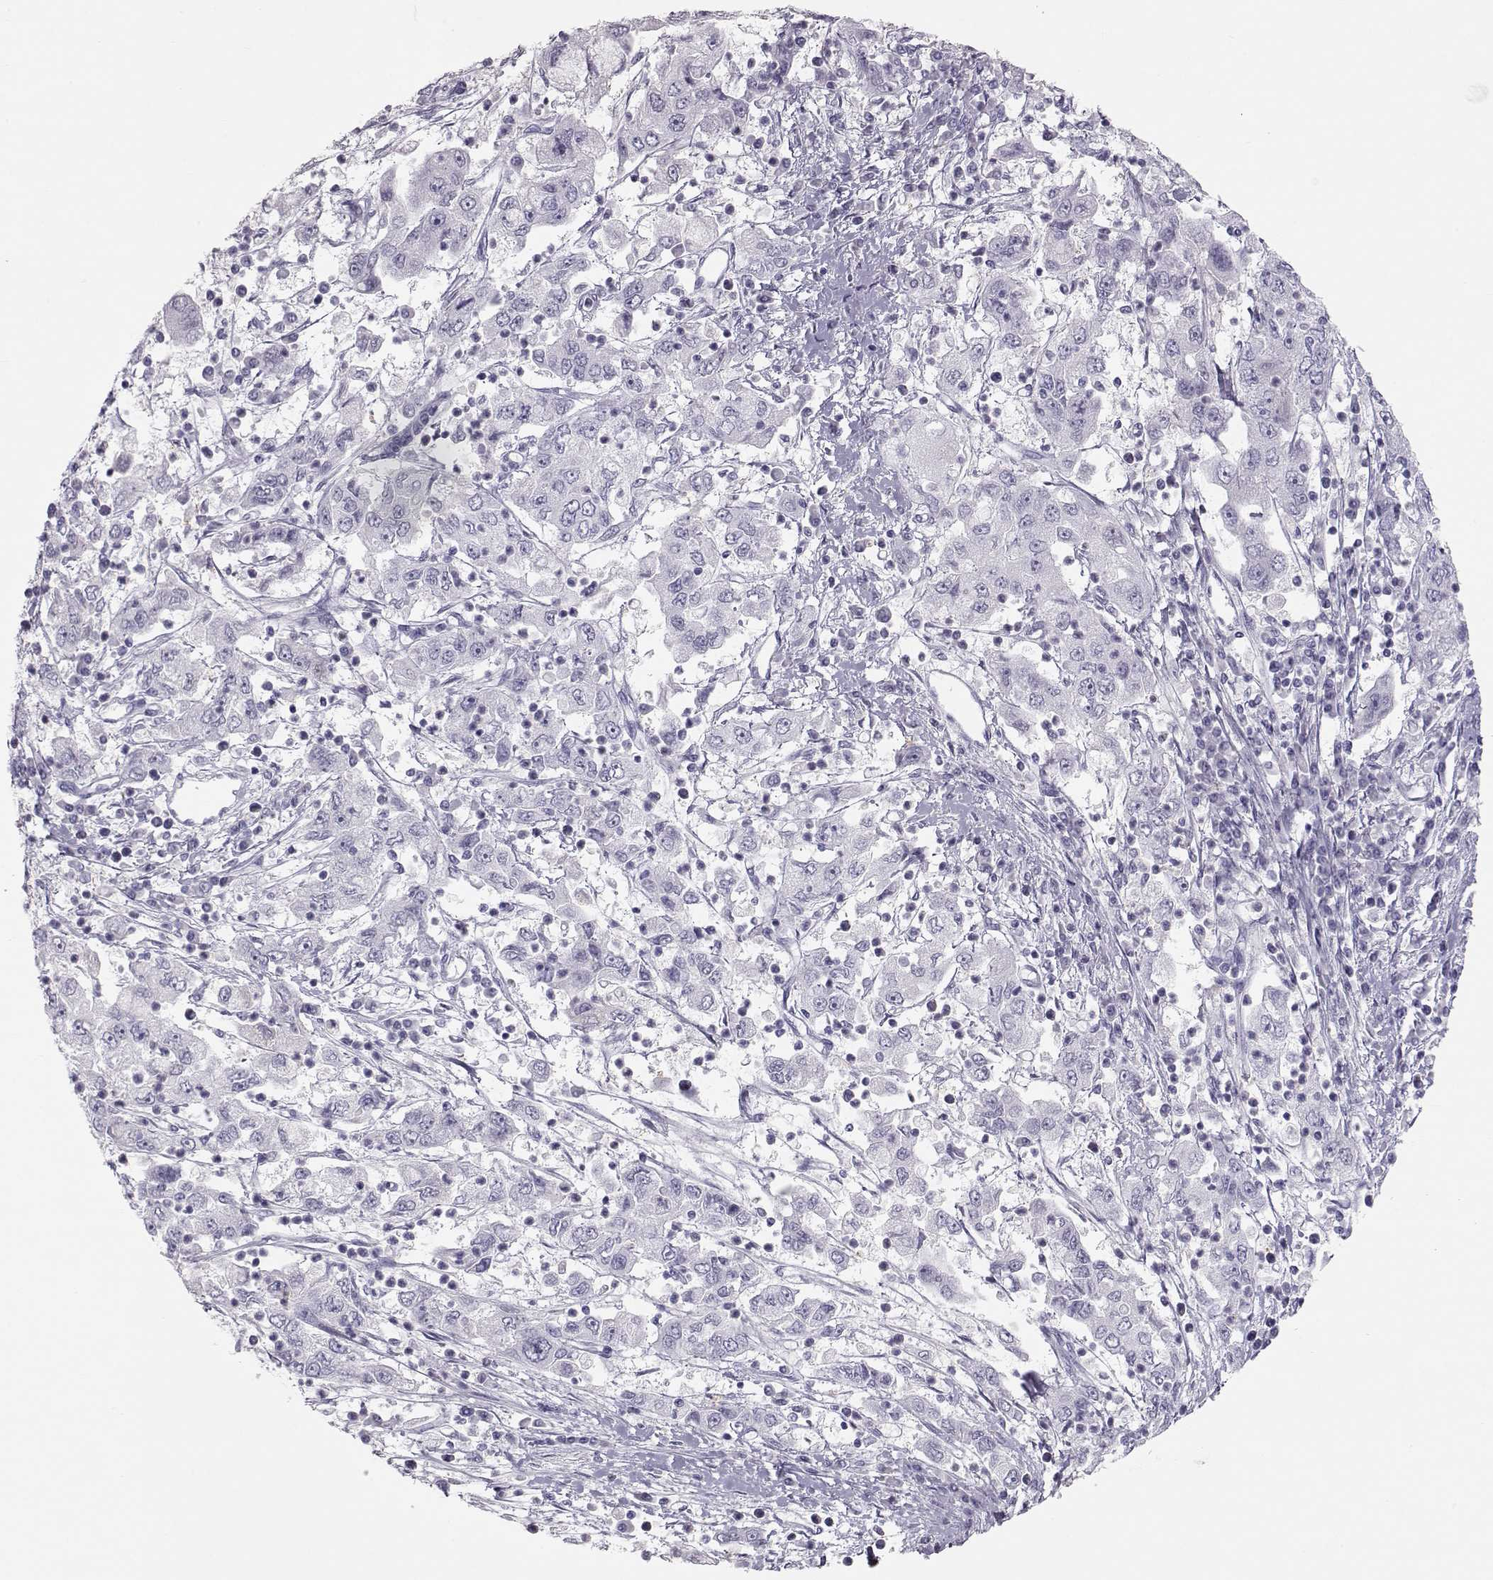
{"staining": {"intensity": "negative", "quantity": "none", "location": "none"}, "tissue": "cervical cancer", "cell_type": "Tumor cells", "image_type": "cancer", "snomed": [{"axis": "morphology", "description": "Squamous cell carcinoma, NOS"}, {"axis": "topography", "description": "Cervix"}], "caption": "Squamous cell carcinoma (cervical) was stained to show a protein in brown. There is no significant staining in tumor cells.", "gene": "MIP", "patient": {"sex": "female", "age": 36}}